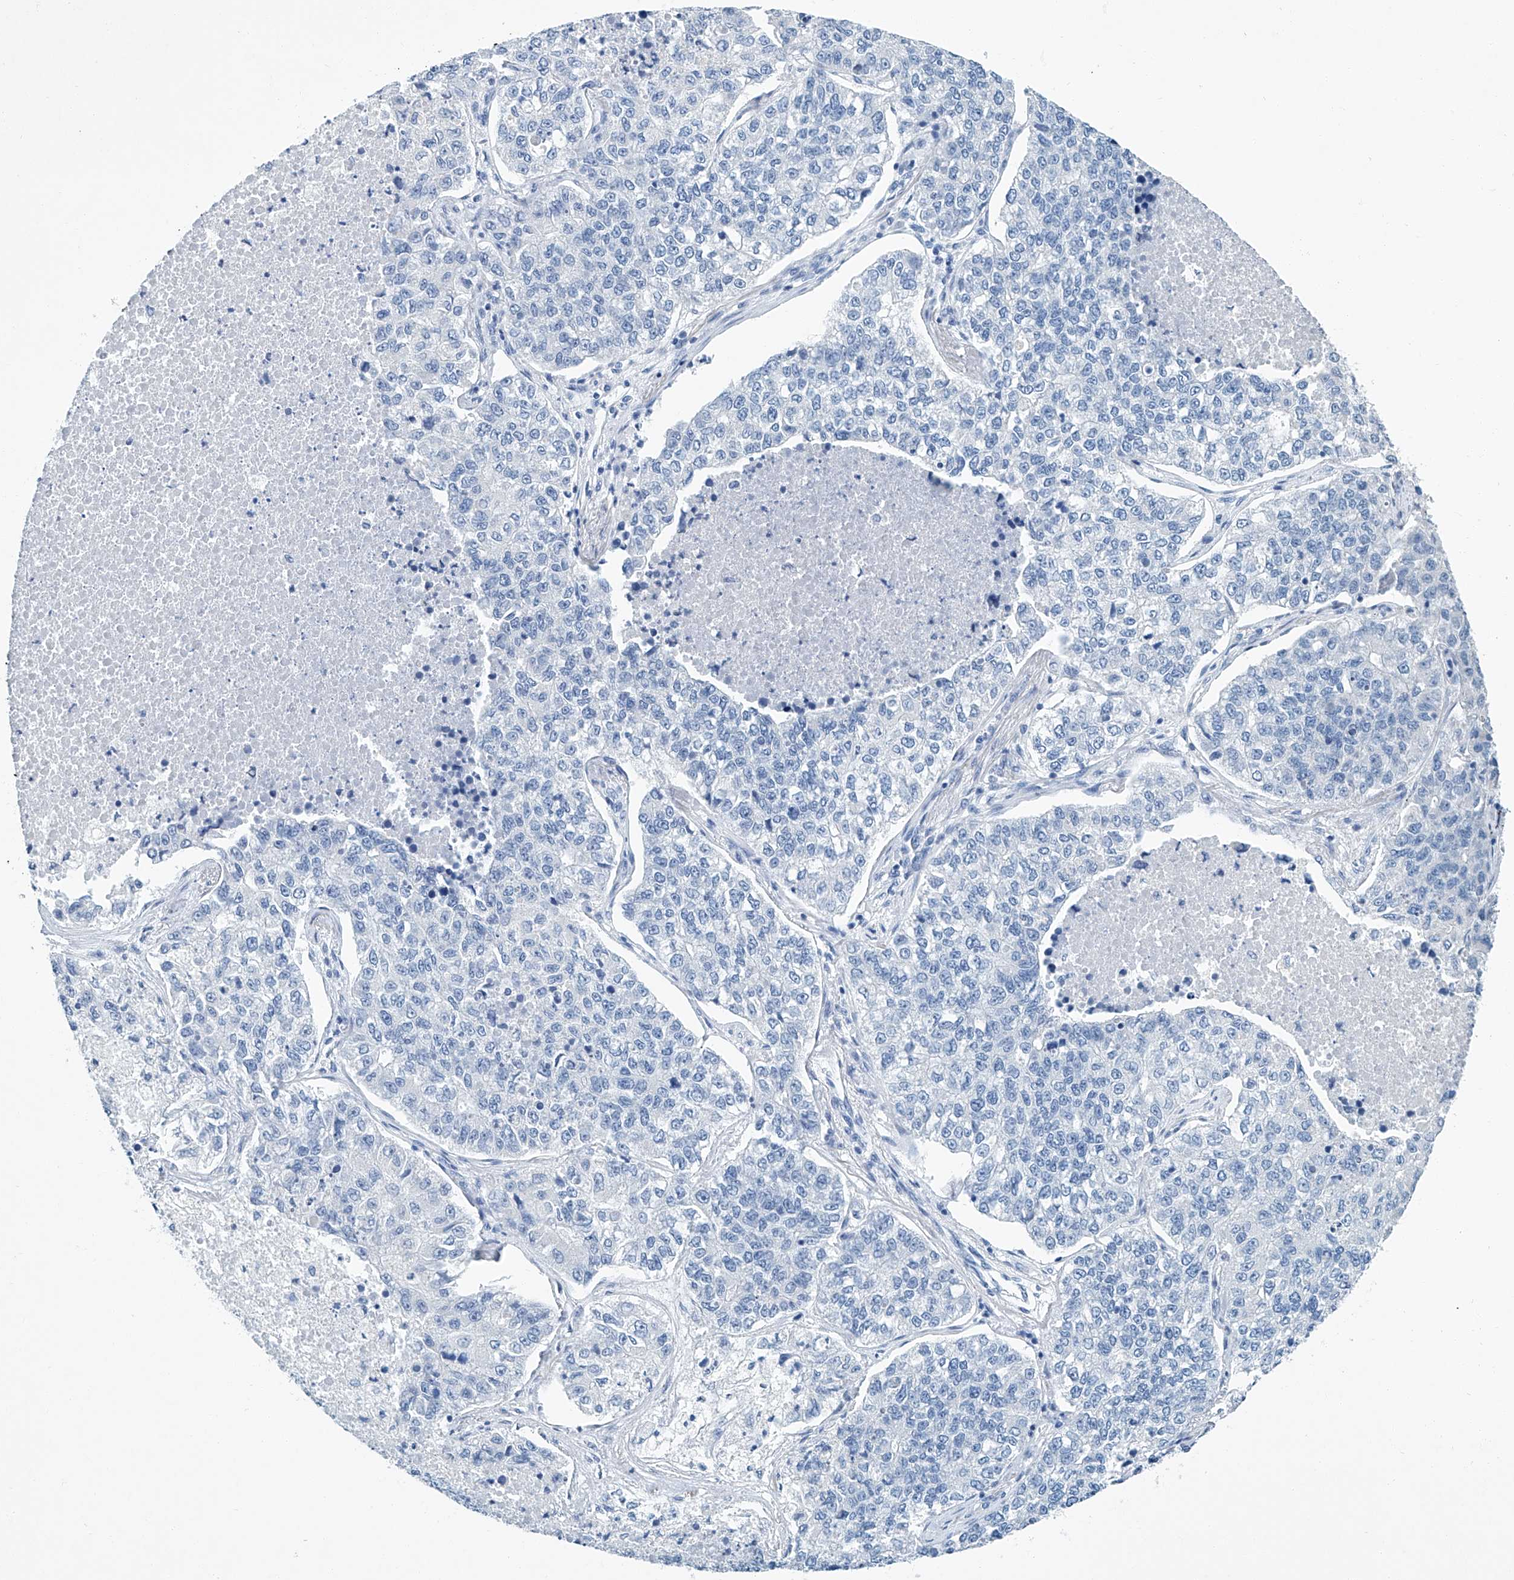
{"staining": {"intensity": "negative", "quantity": "none", "location": "none"}, "tissue": "lung cancer", "cell_type": "Tumor cells", "image_type": "cancer", "snomed": [{"axis": "morphology", "description": "Adenocarcinoma, NOS"}, {"axis": "topography", "description": "Lung"}], "caption": "Image shows no protein staining in tumor cells of lung cancer tissue.", "gene": "CYP2A7", "patient": {"sex": "male", "age": 49}}